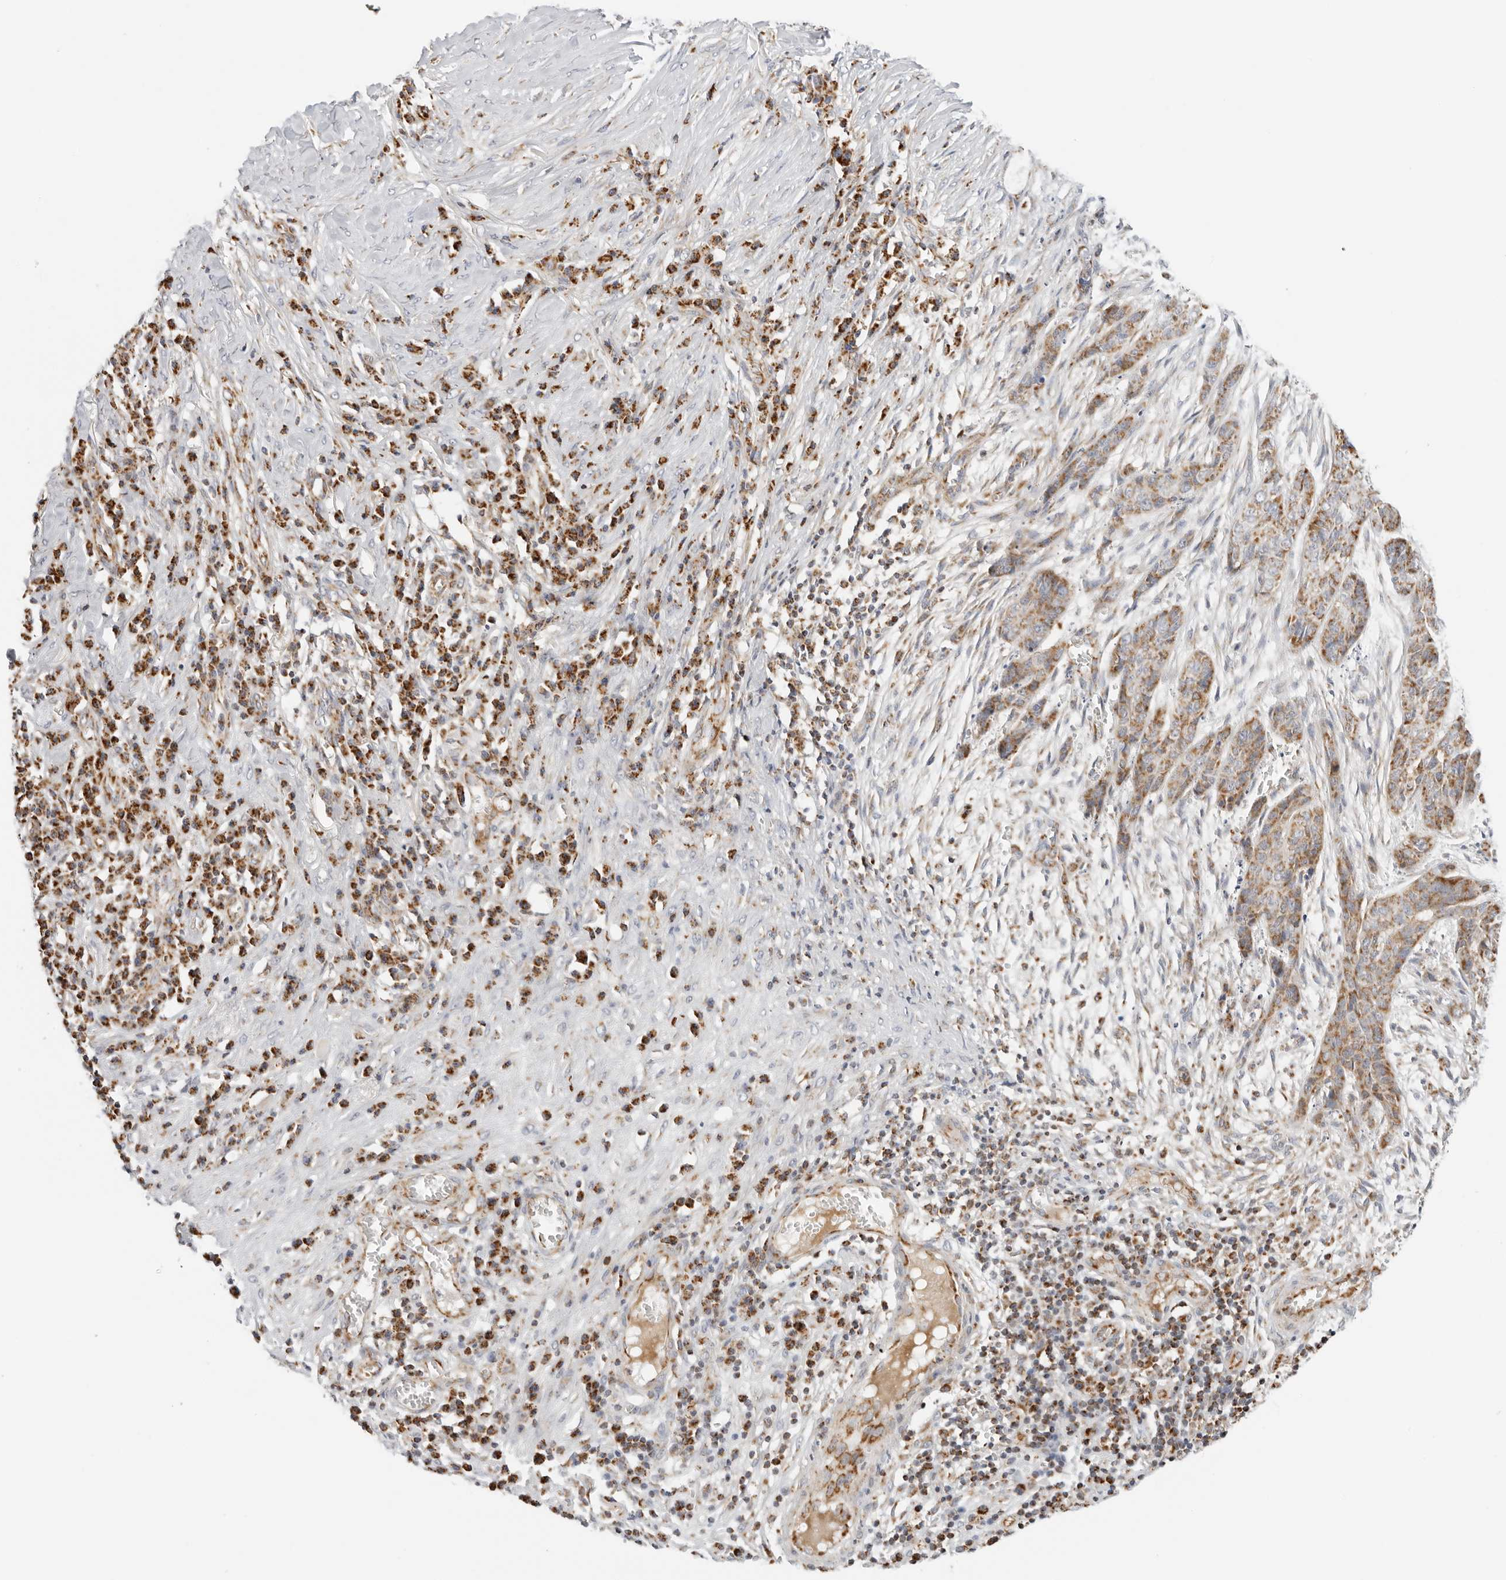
{"staining": {"intensity": "moderate", "quantity": ">75%", "location": "cytoplasmic/membranous"}, "tissue": "skin cancer", "cell_type": "Tumor cells", "image_type": "cancer", "snomed": [{"axis": "morphology", "description": "Basal cell carcinoma"}, {"axis": "topography", "description": "Skin"}], "caption": "Human skin cancer stained for a protein (brown) reveals moderate cytoplasmic/membranous positive staining in approximately >75% of tumor cells.", "gene": "RC3H1", "patient": {"sex": "female", "age": 64}}